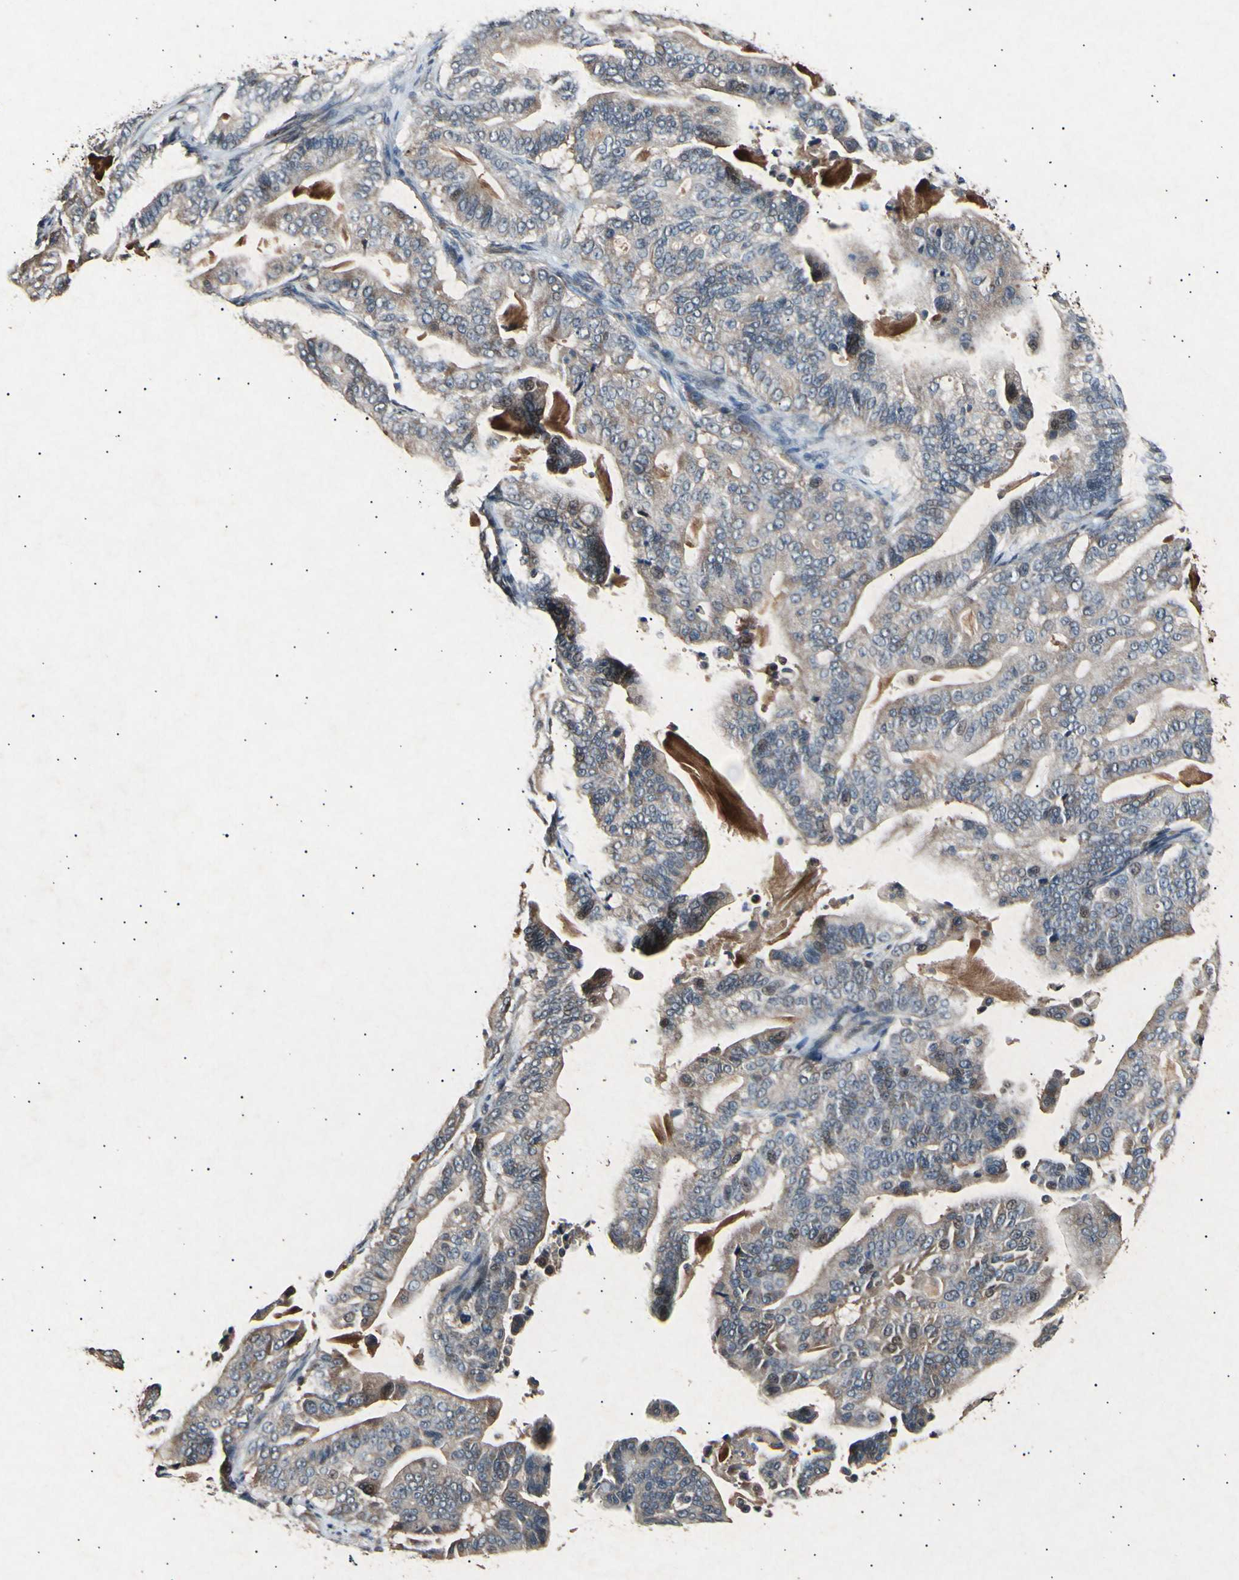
{"staining": {"intensity": "weak", "quantity": ">75%", "location": "cytoplasmic/membranous"}, "tissue": "pancreatic cancer", "cell_type": "Tumor cells", "image_type": "cancer", "snomed": [{"axis": "morphology", "description": "Adenocarcinoma, NOS"}, {"axis": "topography", "description": "Pancreas"}], "caption": "Pancreatic adenocarcinoma stained for a protein shows weak cytoplasmic/membranous positivity in tumor cells.", "gene": "ADCY3", "patient": {"sex": "male", "age": 63}}